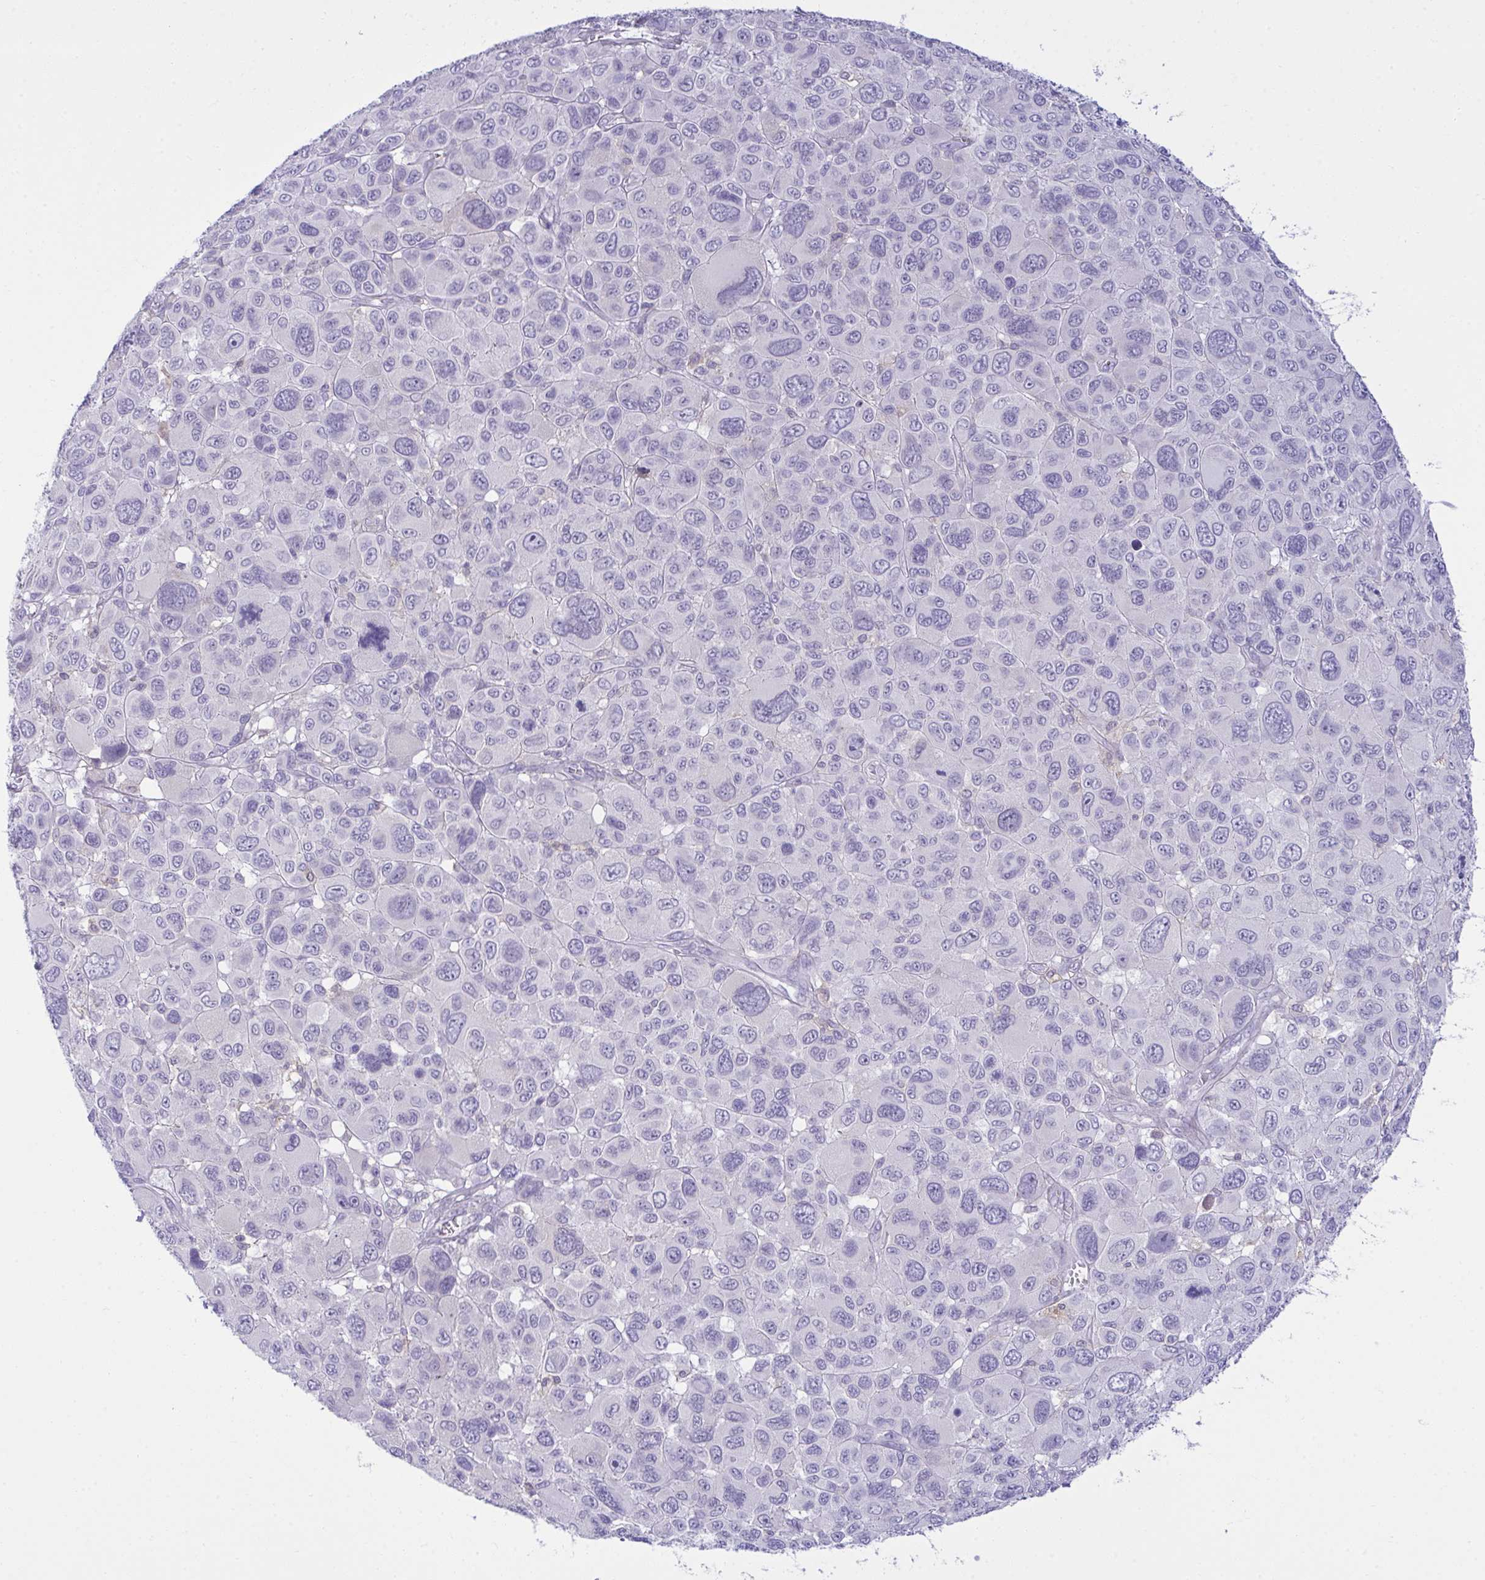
{"staining": {"intensity": "negative", "quantity": "none", "location": "none"}, "tissue": "melanoma", "cell_type": "Tumor cells", "image_type": "cancer", "snomed": [{"axis": "morphology", "description": "Malignant melanoma, NOS"}, {"axis": "topography", "description": "Skin"}], "caption": "Malignant melanoma was stained to show a protein in brown. There is no significant staining in tumor cells.", "gene": "RGPD5", "patient": {"sex": "female", "age": 66}}